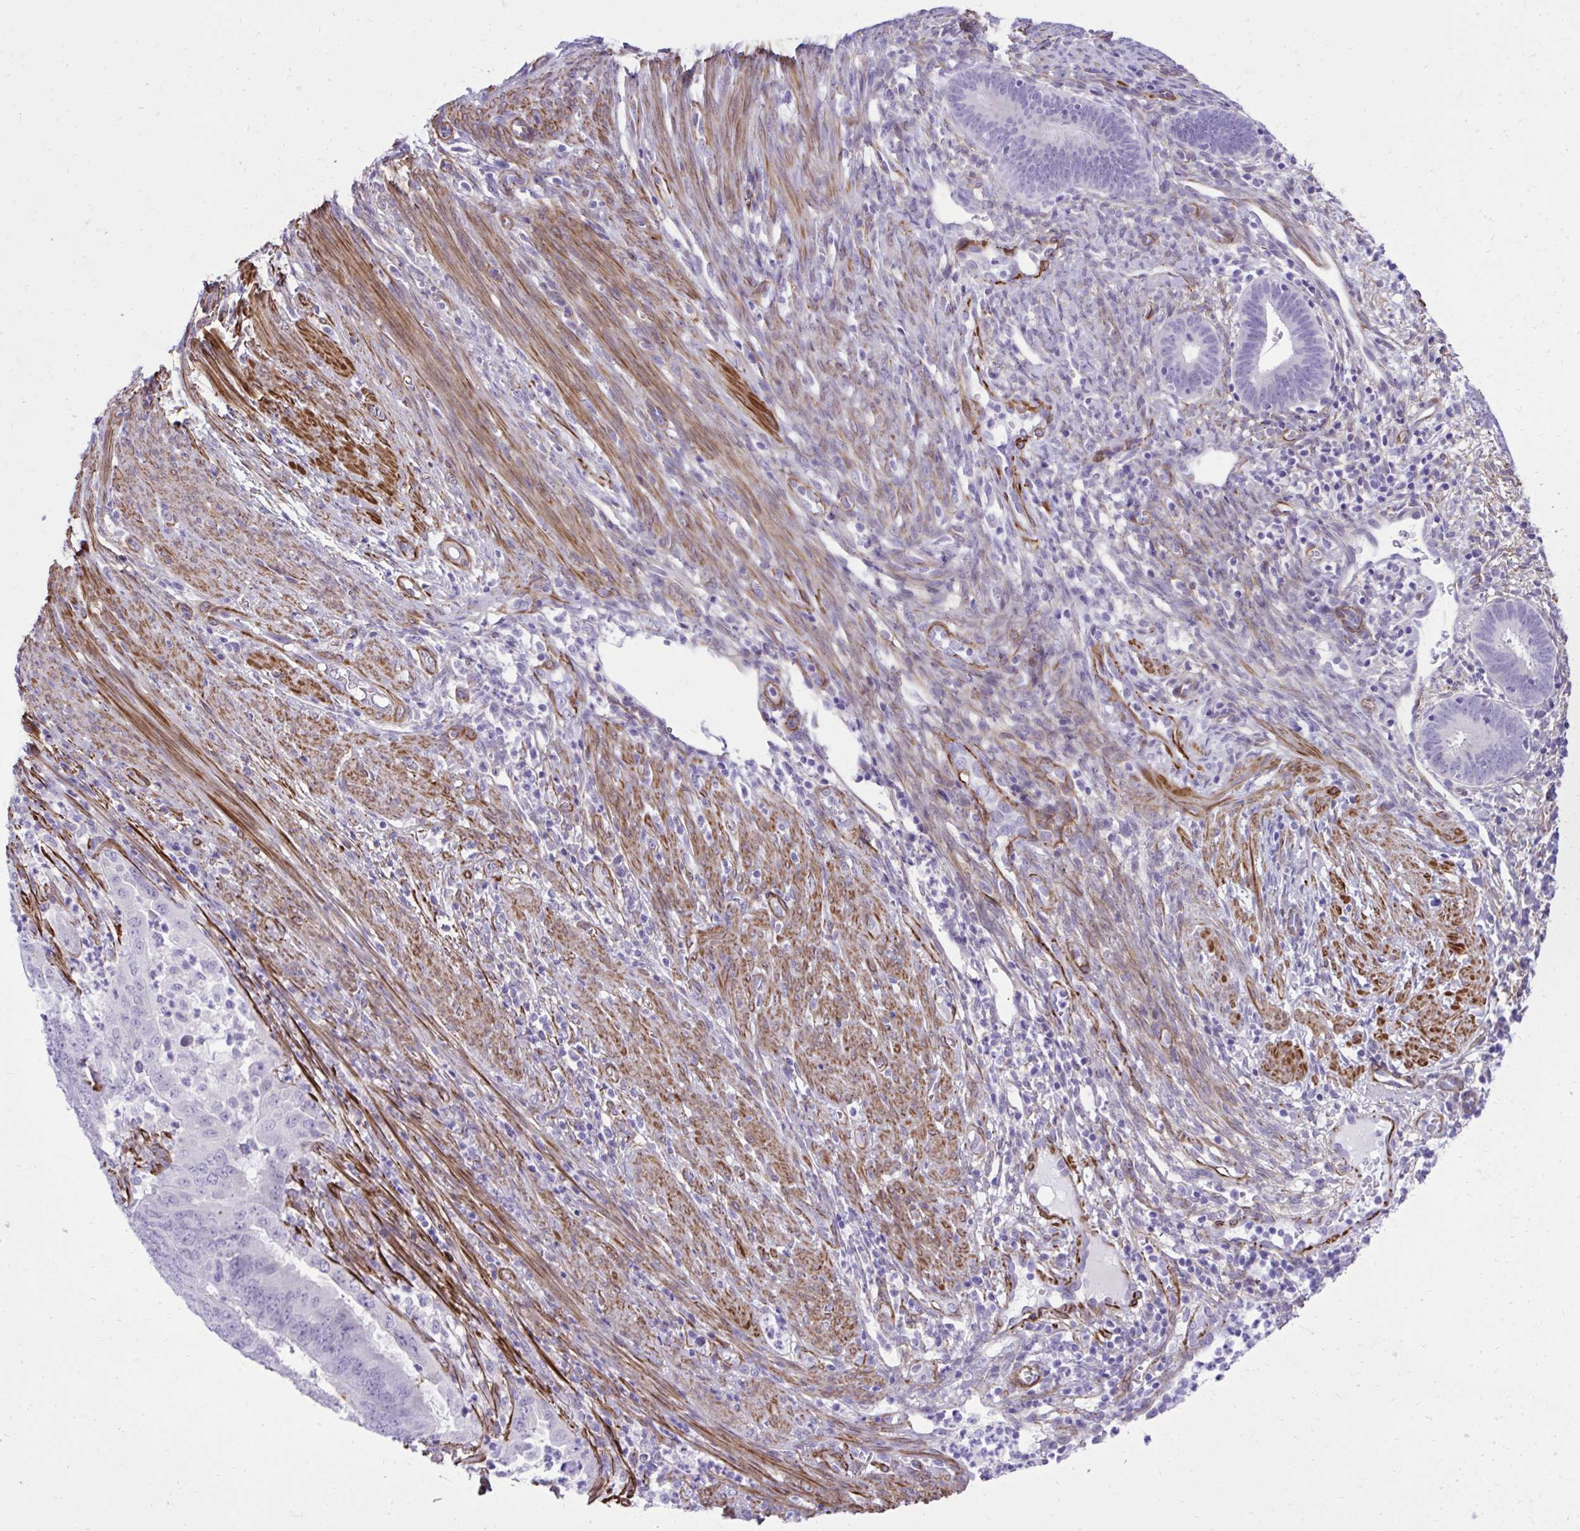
{"staining": {"intensity": "negative", "quantity": "none", "location": "none"}, "tissue": "endometrial cancer", "cell_type": "Tumor cells", "image_type": "cancer", "snomed": [{"axis": "morphology", "description": "Adenocarcinoma, NOS"}, {"axis": "topography", "description": "Endometrium"}], "caption": "Tumor cells are negative for protein expression in human endometrial cancer.", "gene": "PITPNM3", "patient": {"sex": "female", "age": 51}}